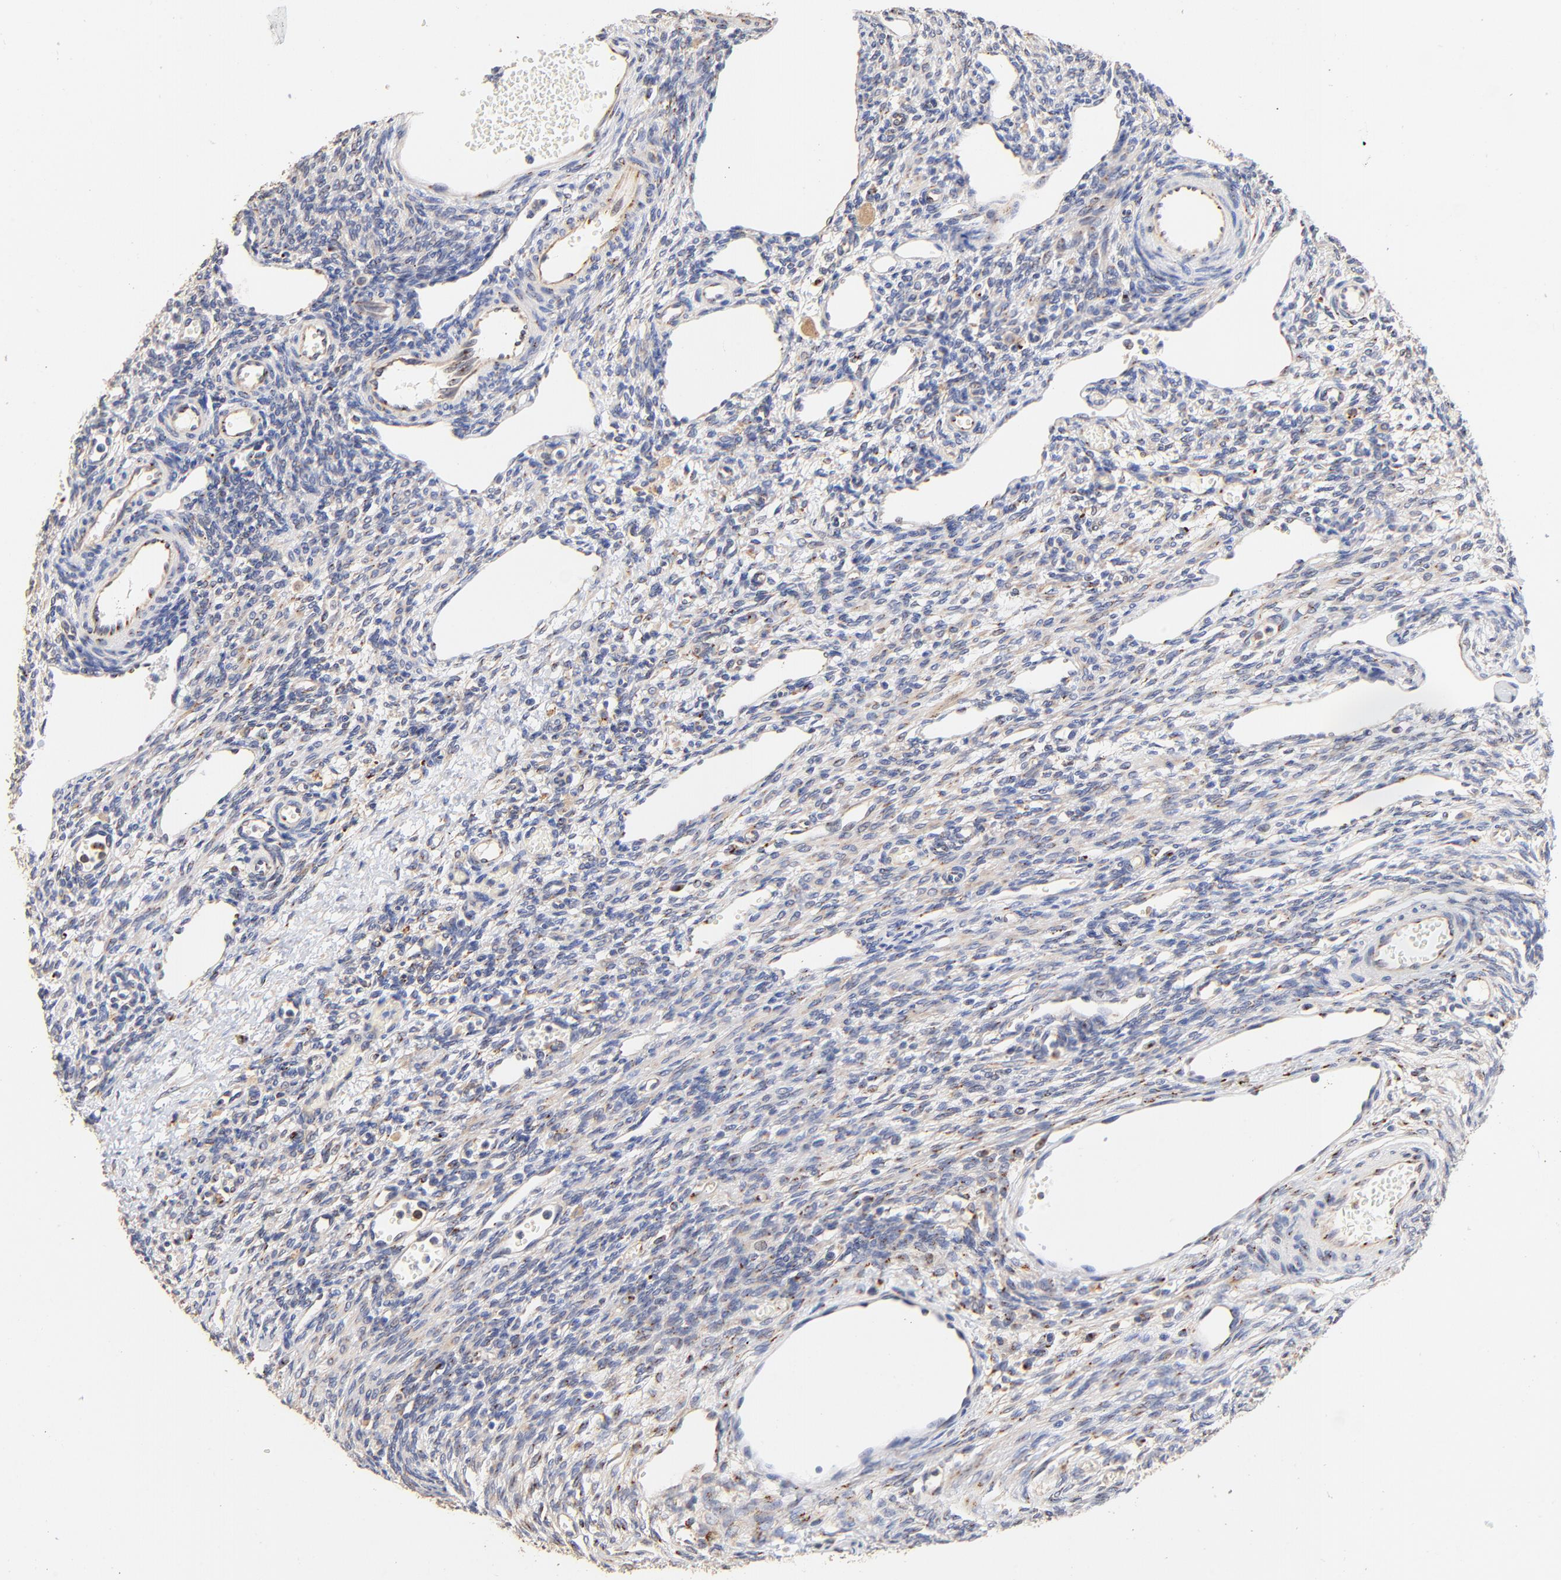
{"staining": {"intensity": "negative", "quantity": "none", "location": "none"}, "tissue": "ovary", "cell_type": "Ovarian stroma cells", "image_type": "normal", "snomed": [{"axis": "morphology", "description": "Normal tissue, NOS"}, {"axis": "topography", "description": "Ovary"}], "caption": "IHC micrograph of benign ovary: ovary stained with DAB reveals no significant protein staining in ovarian stroma cells. (DAB (3,3'-diaminobenzidine) immunohistochemistry with hematoxylin counter stain).", "gene": "FMNL3", "patient": {"sex": "female", "age": 33}}